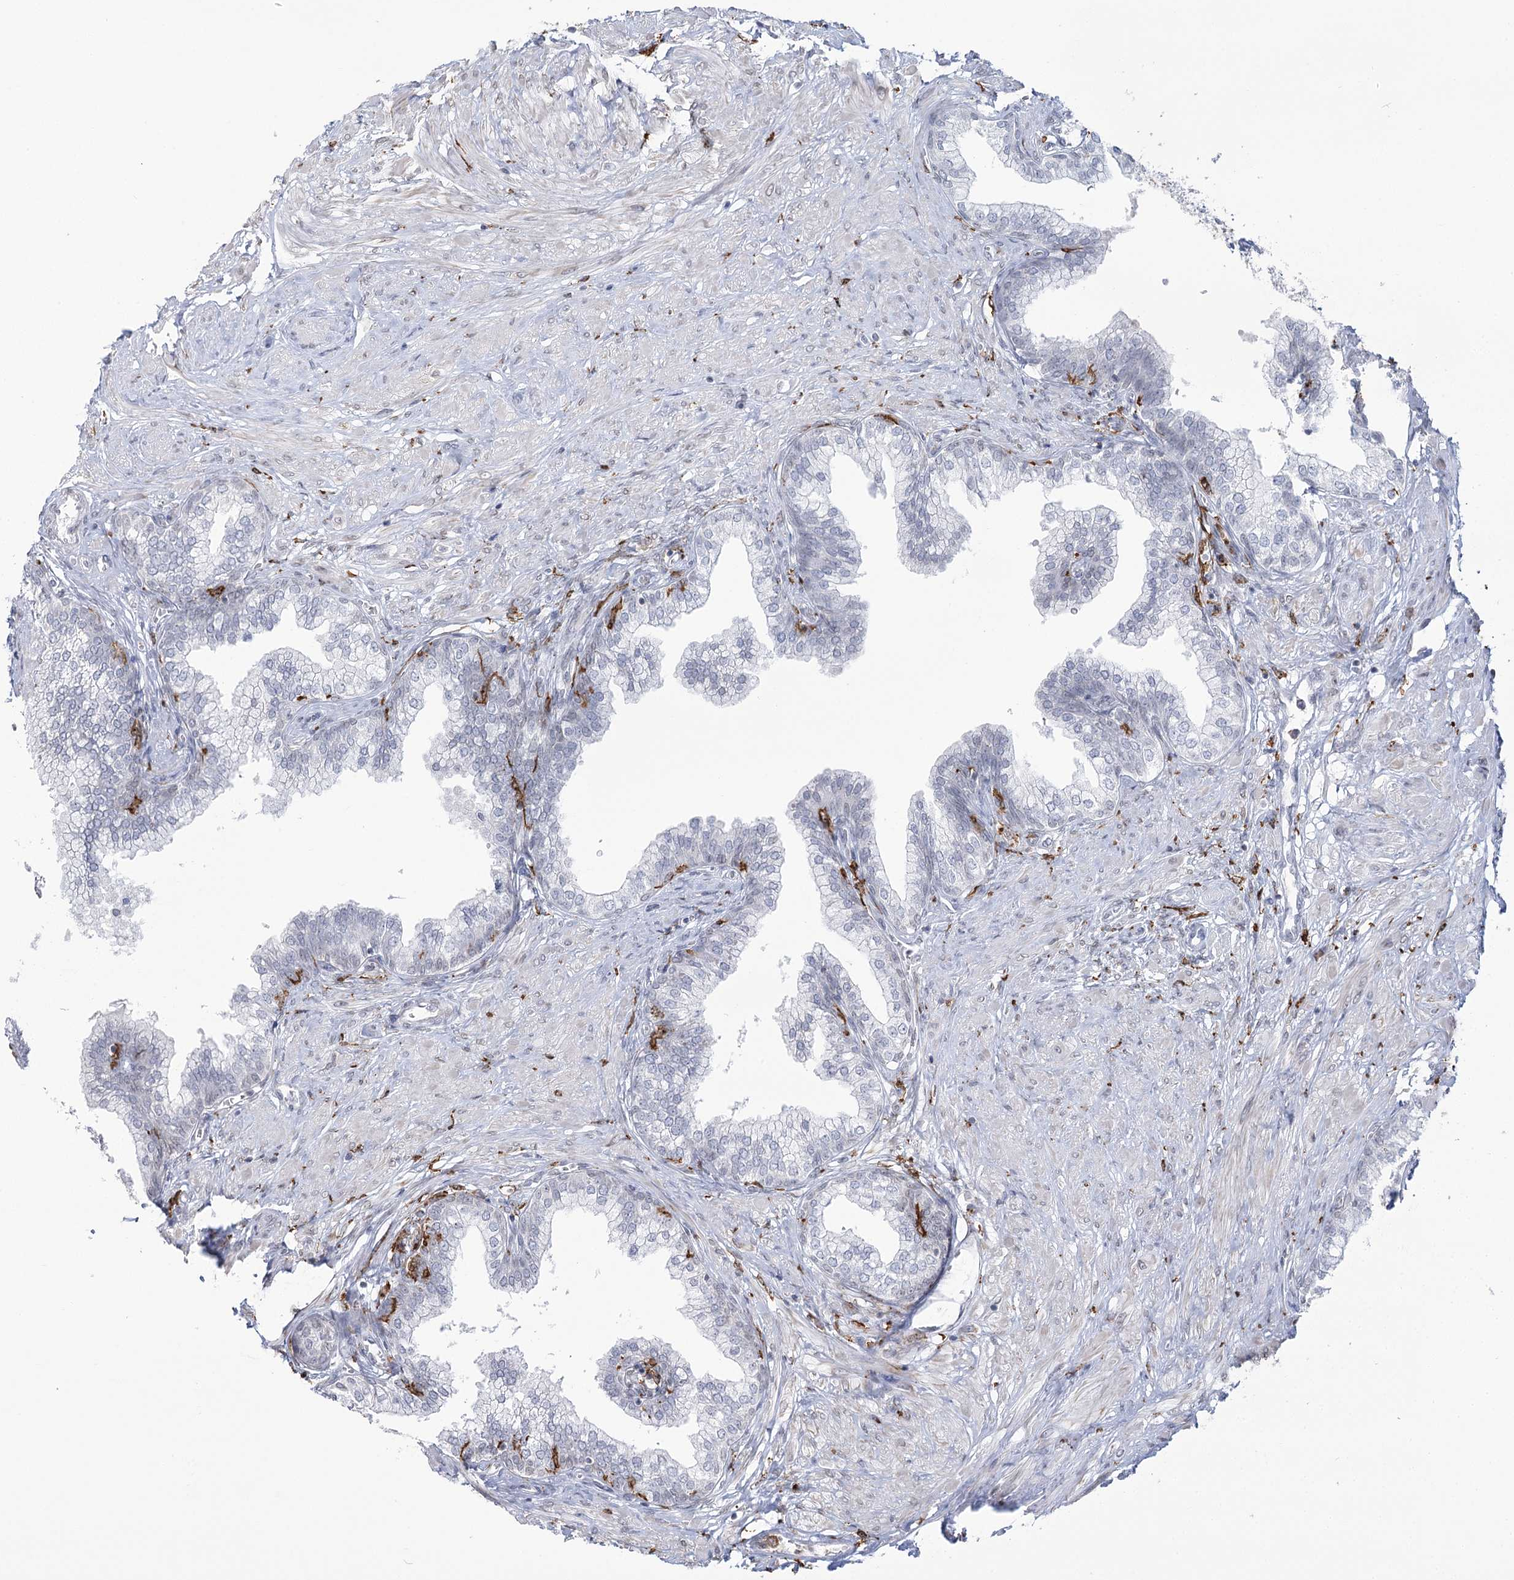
{"staining": {"intensity": "negative", "quantity": "none", "location": "none"}, "tissue": "prostate", "cell_type": "Glandular cells", "image_type": "normal", "snomed": [{"axis": "morphology", "description": "Normal tissue, NOS"}, {"axis": "morphology", "description": "Urothelial carcinoma, Low grade"}, {"axis": "topography", "description": "Urinary bladder"}, {"axis": "topography", "description": "Prostate"}], "caption": "Human prostate stained for a protein using IHC displays no positivity in glandular cells.", "gene": "C11orf1", "patient": {"sex": "male", "age": 60}}